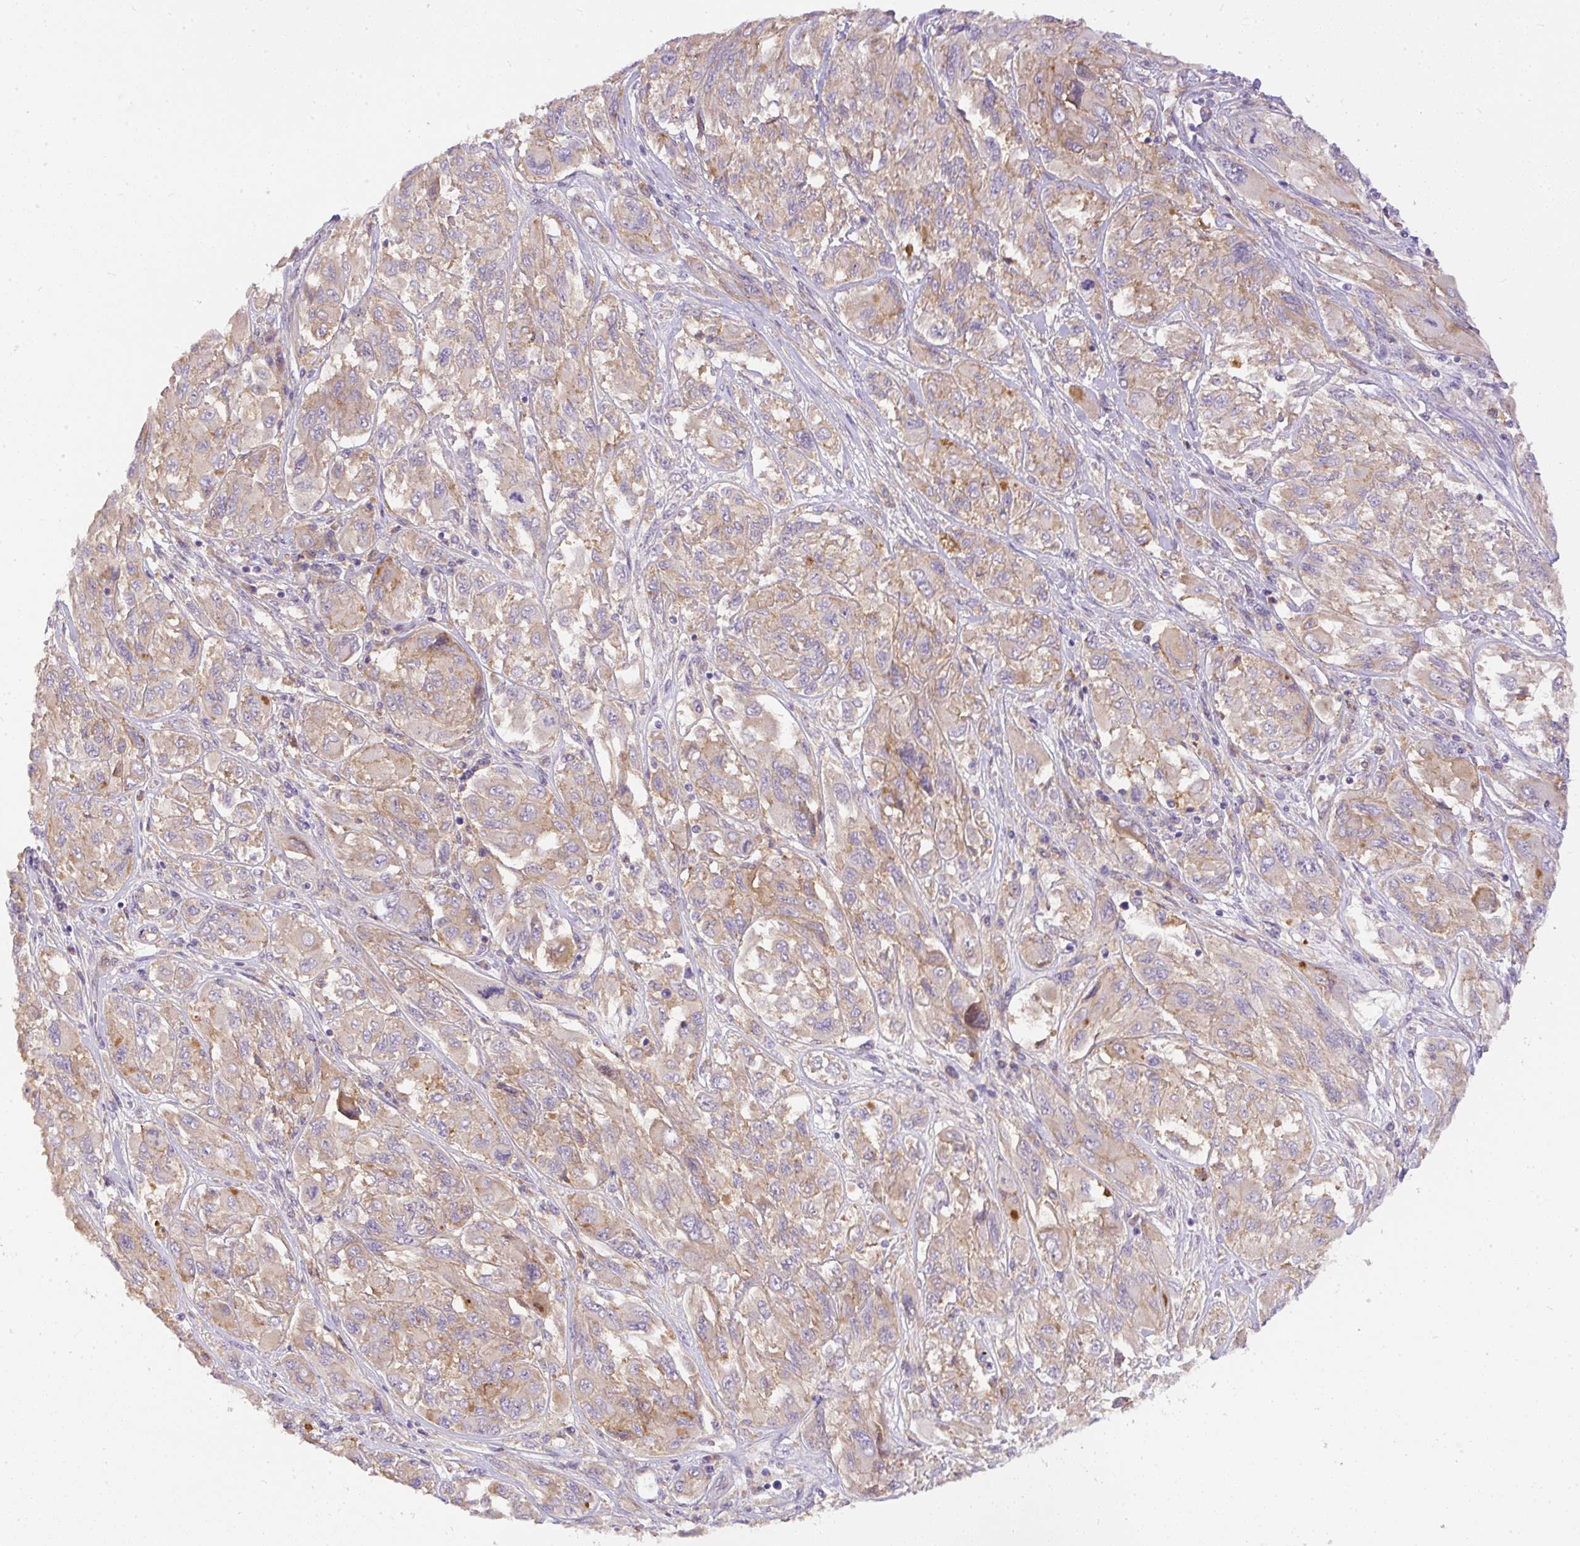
{"staining": {"intensity": "weak", "quantity": ">75%", "location": "cytoplasmic/membranous"}, "tissue": "melanoma", "cell_type": "Tumor cells", "image_type": "cancer", "snomed": [{"axis": "morphology", "description": "Malignant melanoma, NOS"}, {"axis": "topography", "description": "Skin"}], "caption": "A brown stain shows weak cytoplasmic/membranous expression of a protein in melanoma tumor cells. Using DAB (brown) and hematoxylin (blue) stains, captured at high magnification using brightfield microscopy.", "gene": "DAPK1", "patient": {"sex": "female", "age": 91}}